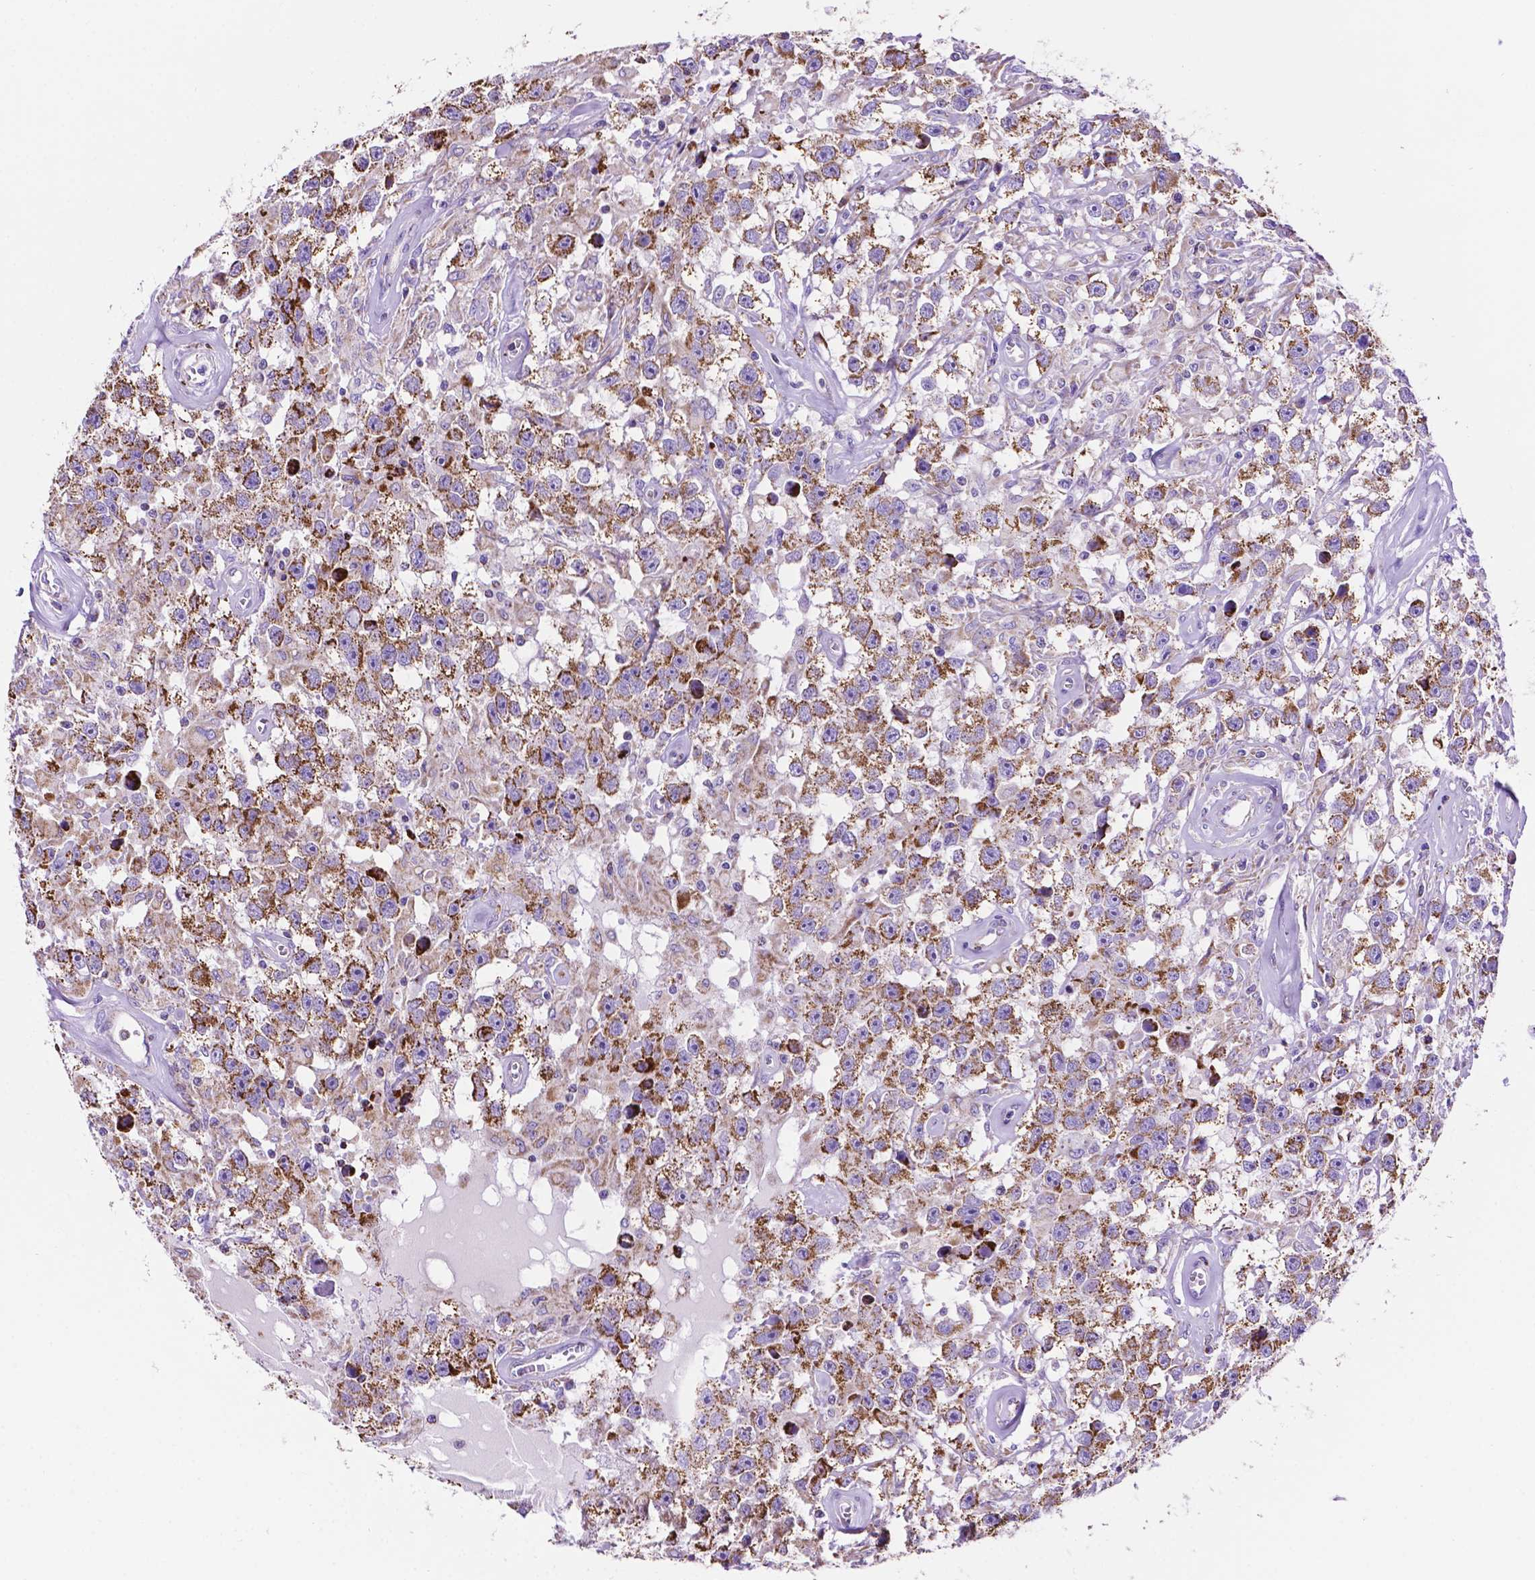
{"staining": {"intensity": "moderate", "quantity": ">75%", "location": "cytoplasmic/membranous"}, "tissue": "testis cancer", "cell_type": "Tumor cells", "image_type": "cancer", "snomed": [{"axis": "morphology", "description": "Seminoma, NOS"}, {"axis": "topography", "description": "Testis"}], "caption": "A high-resolution histopathology image shows immunohistochemistry staining of testis seminoma, which displays moderate cytoplasmic/membranous staining in approximately >75% of tumor cells.", "gene": "GDPD5", "patient": {"sex": "male", "age": 43}}